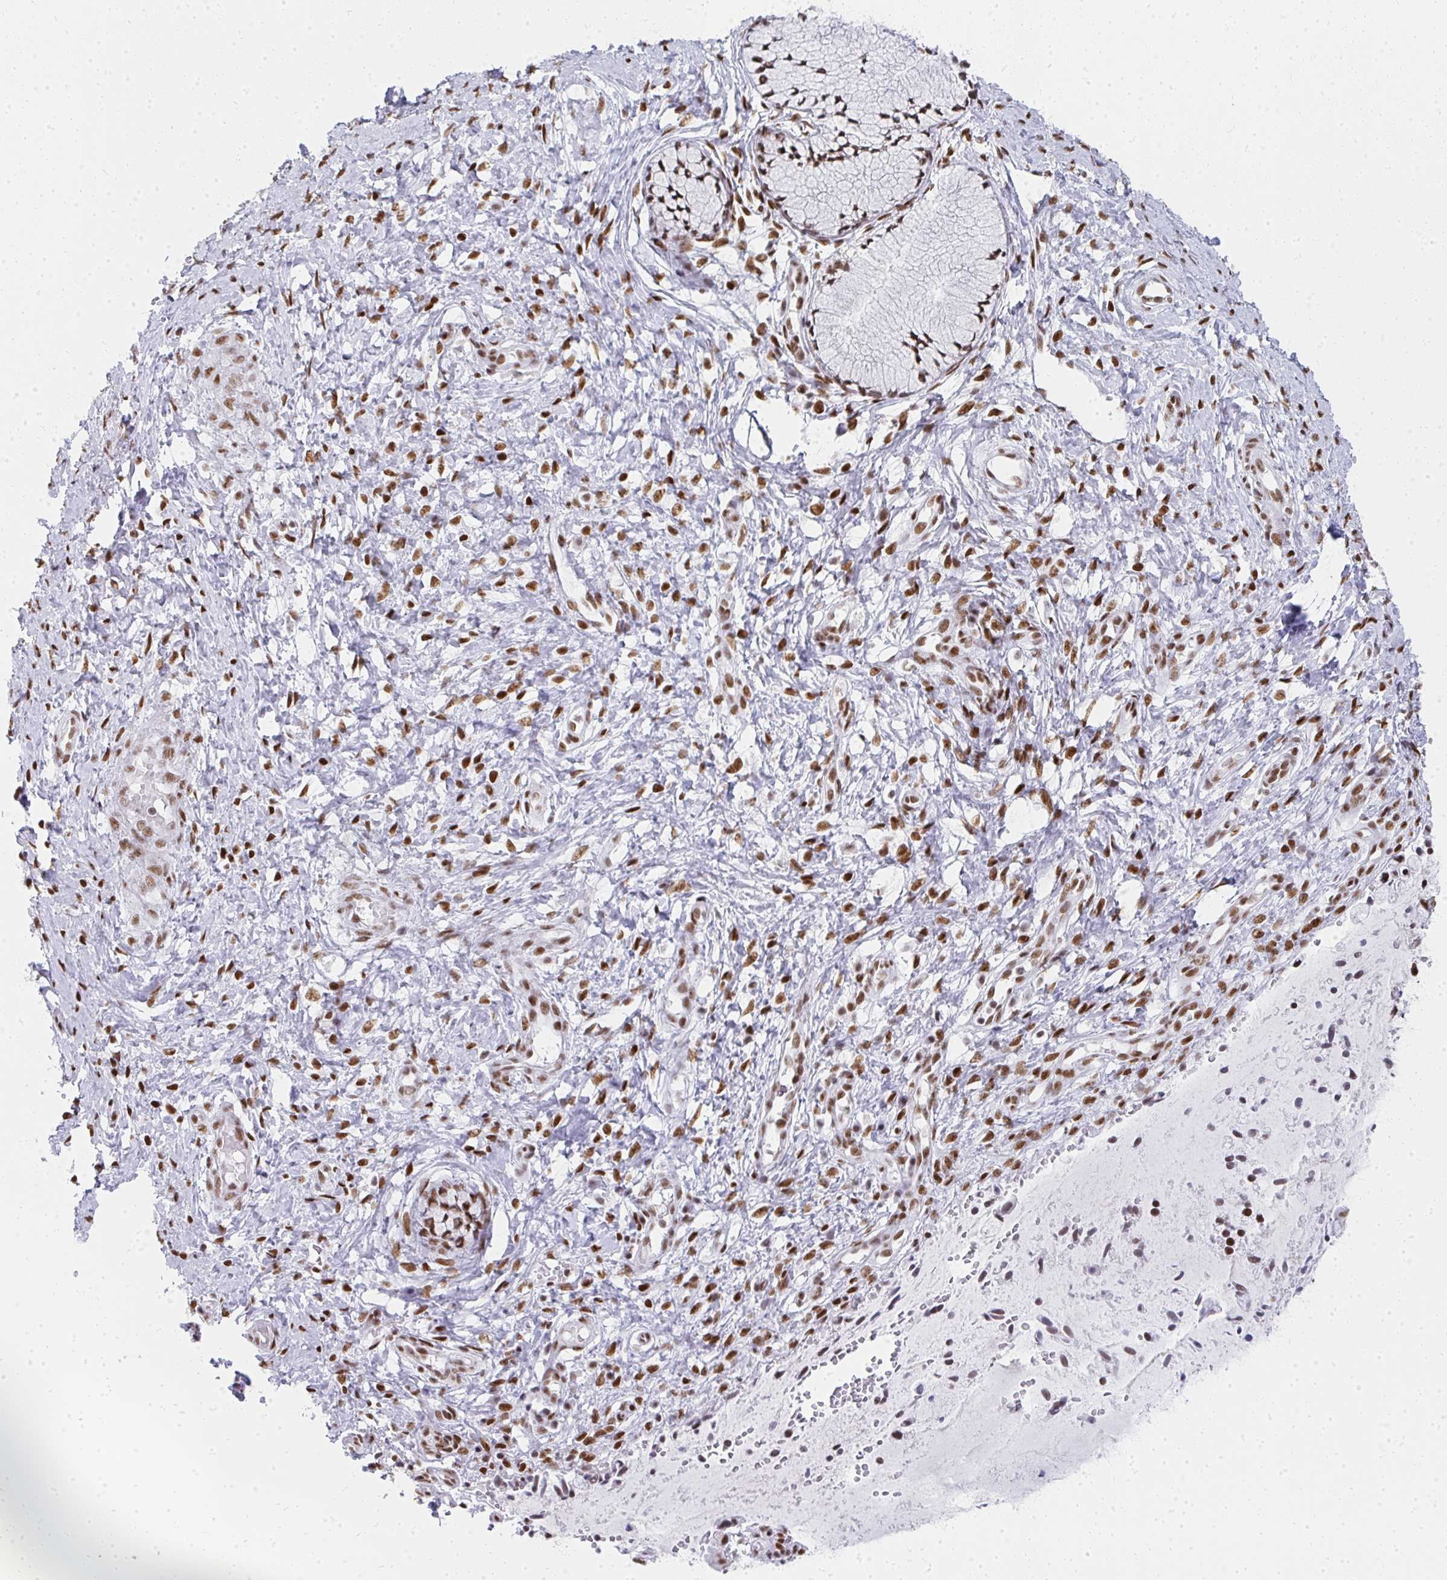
{"staining": {"intensity": "moderate", "quantity": ">75%", "location": "nuclear"}, "tissue": "cervix", "cell_type": "Glandular cells", "image_type": "normal", "snomed": [{"axis": "morphology", "description": "Normal tissue, NOS"}, {"axis": "topography", "description": "Cervix"}], "caption": "The micrograph reveals immunohistochemical staining of normal cervix. There is moderate nuclear staining is seen in about >75% of glandular cells. The staining was performed using DAB, with brown indicating positive protein expression. Nuclei are stained blue with hematoxylin.", "gene": "CREBBP", "patient": {"sex": "female", "age": 37}}